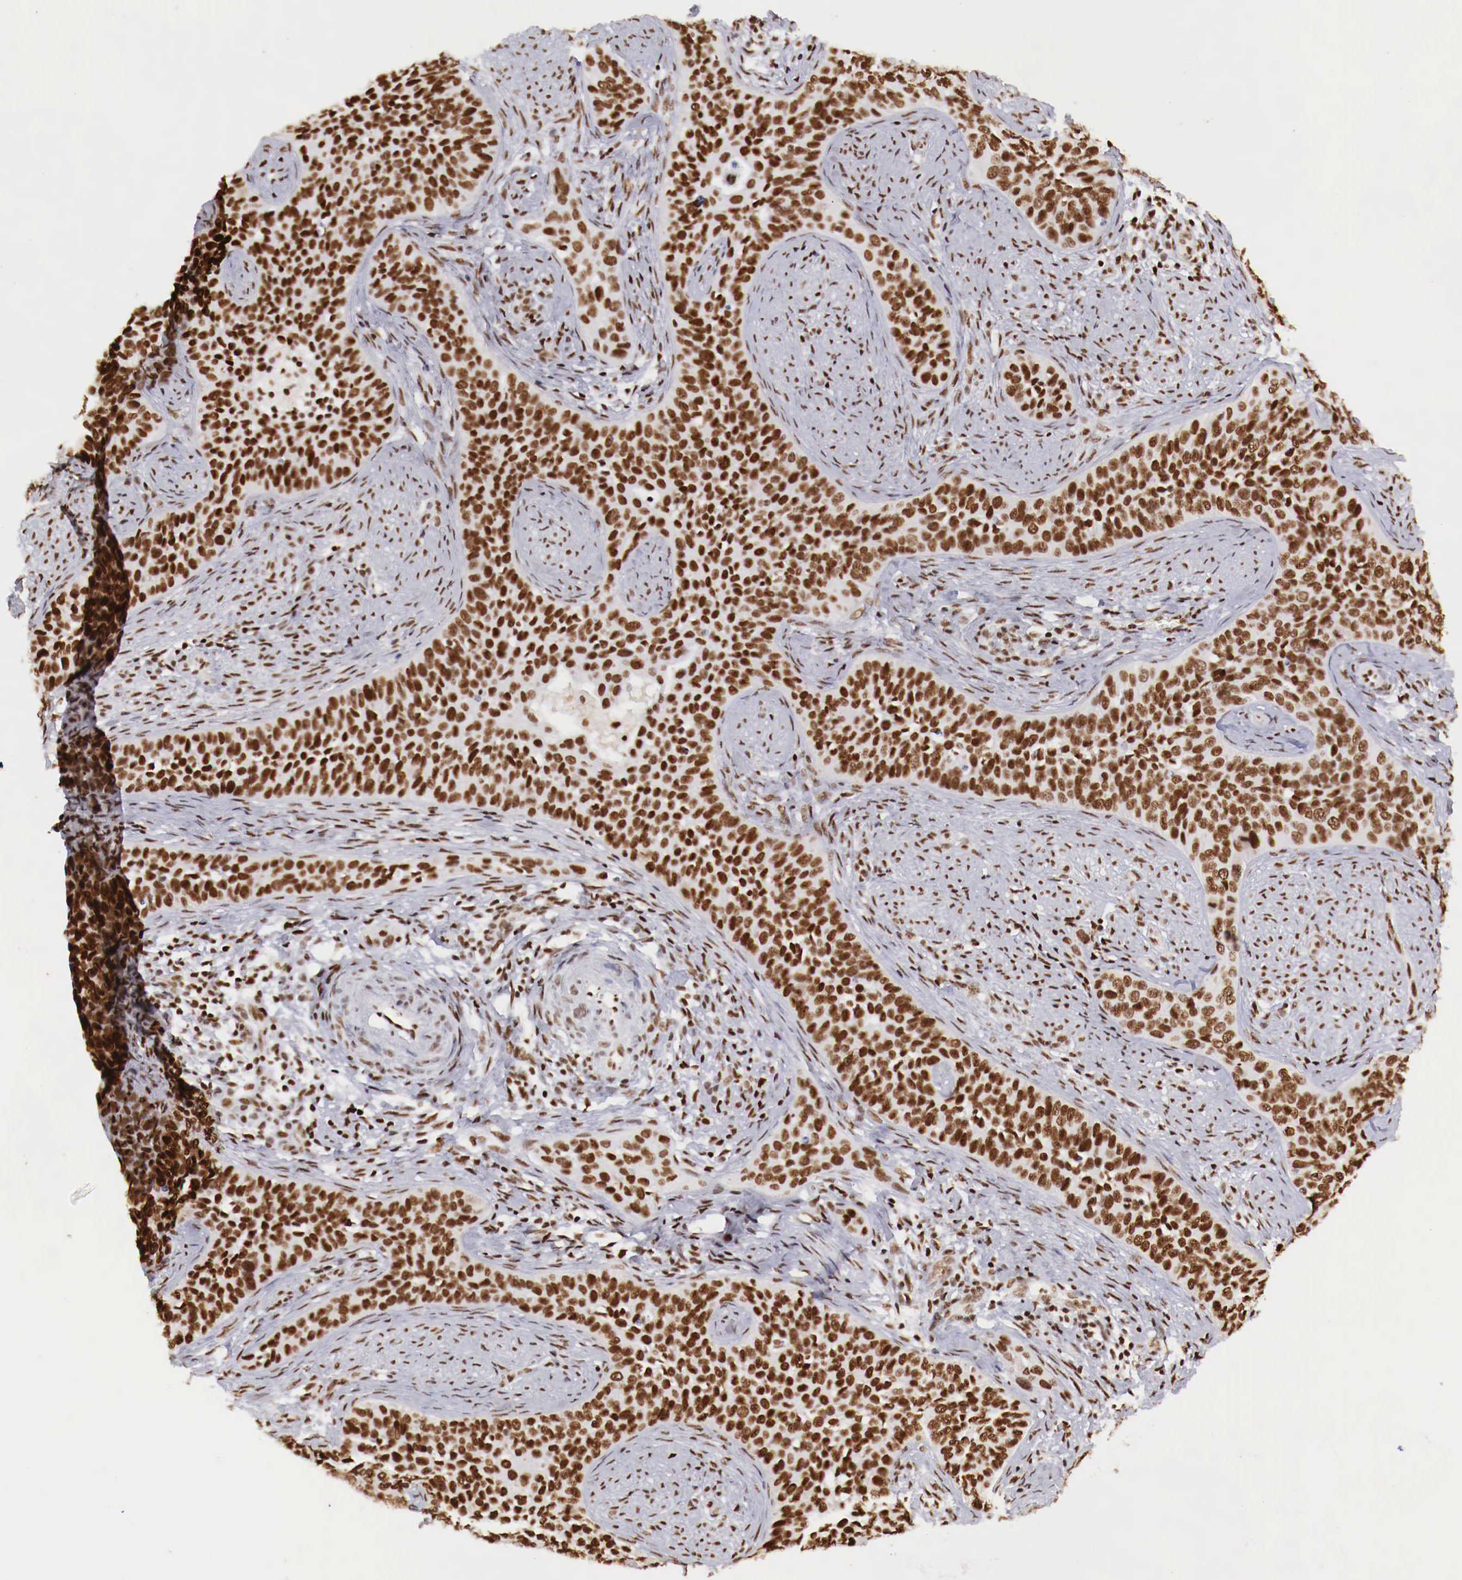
{"staining": {"intensity": "strong", "quantity": ">75%", "location": "nuclear"}, "tissue": "cervical cancer", "cell_type": "Tumor cells", "image_type": "cancer", "snomed": [{"axis": "morphology", "description": "Squamous cell carcinoma, NOS"}, {"axis": "topography", "description": "Cervix"}], "caption": "Cervical cancer (squamous cell carcinoma) stained for a protein (brown) shows strong nuclear positive positivity in approximately >75% of tumor cells.", "gene": "MAX", "patient": {"sex": "female", "age": 31}}